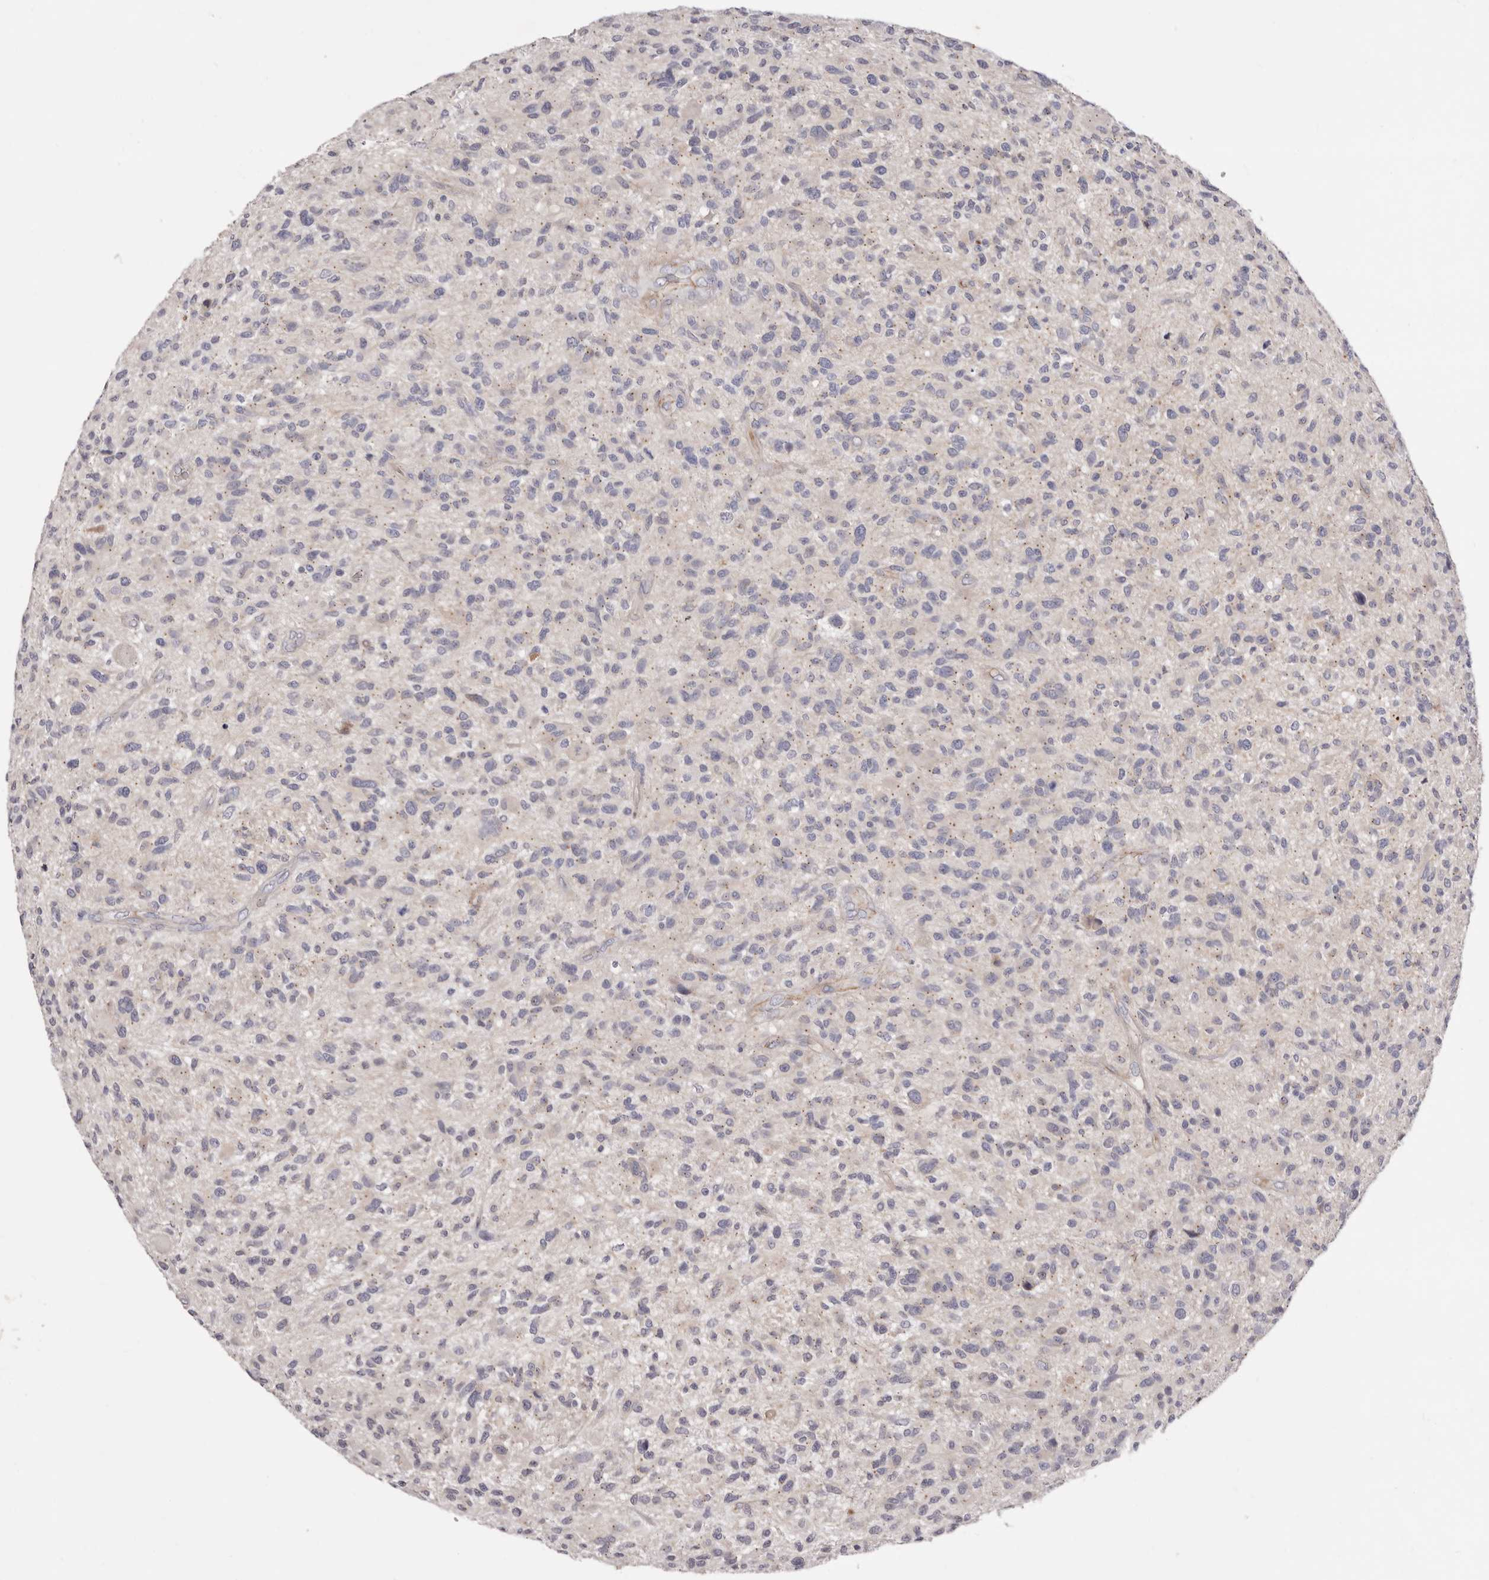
{"staining": {"intensity": "negative", "quantity": "none", "location": "none"}, "tissue": "glioma", "cell_type": "Tumor cells", "image_type": "cancer", "snomed": [{"axis": "morphology", "description": "Glioma, malignant, High grade"}, {"axis": "topography", "description": "Brain"}], "caption": "This is a micrograph of immunohistochemistry (IHC) staining of glioma, which shows no positivity in tumor cells. Nuclei are stained in blue.", "gene": "PEG10", "patient": {"sex": "male", "age": 47}}